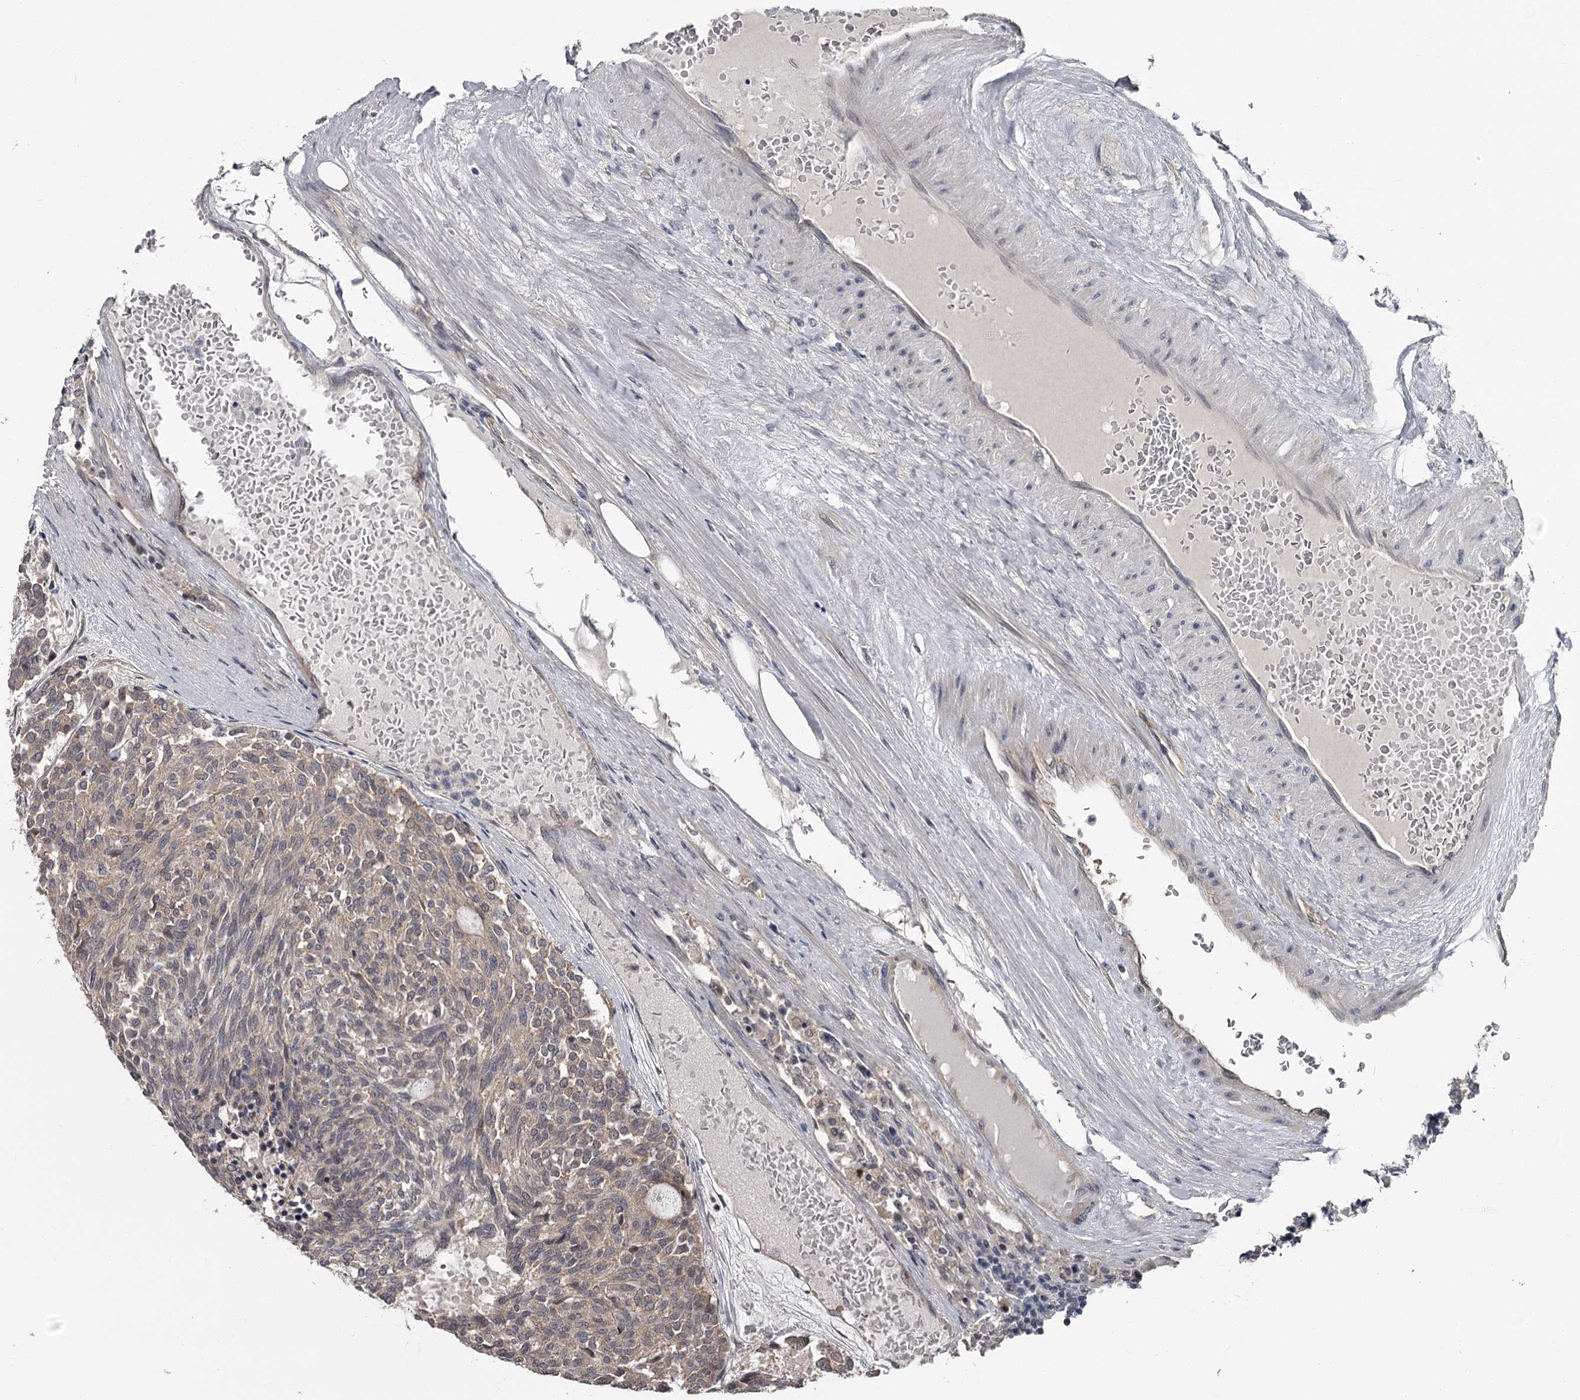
{"staining": {"intensity": "weak", "quantity": ">75%", "location": "cytoplasmic/membranous"}, "tissue": "carcinoid", "cell_type": "Tumor cells", "image_type": "cancer", "snomed": [{"axis": "morphology", "description": "Carcinoid, malignant, NOS"}, {"axis": "topography", "description": "Pancreas"}], "caption": "IHC image of neoplastic tissue: human carcinoid stained using immunohistochemistry (IHC) demonstrates low levels of weak protein expression localized specifically in the cytoplasmic/membranous of tumor cells, appearing as a cytoplasmic/membranous brown color.", "gene": "CDC42EP2", "patient": {"sex": "female", "age": 54}}